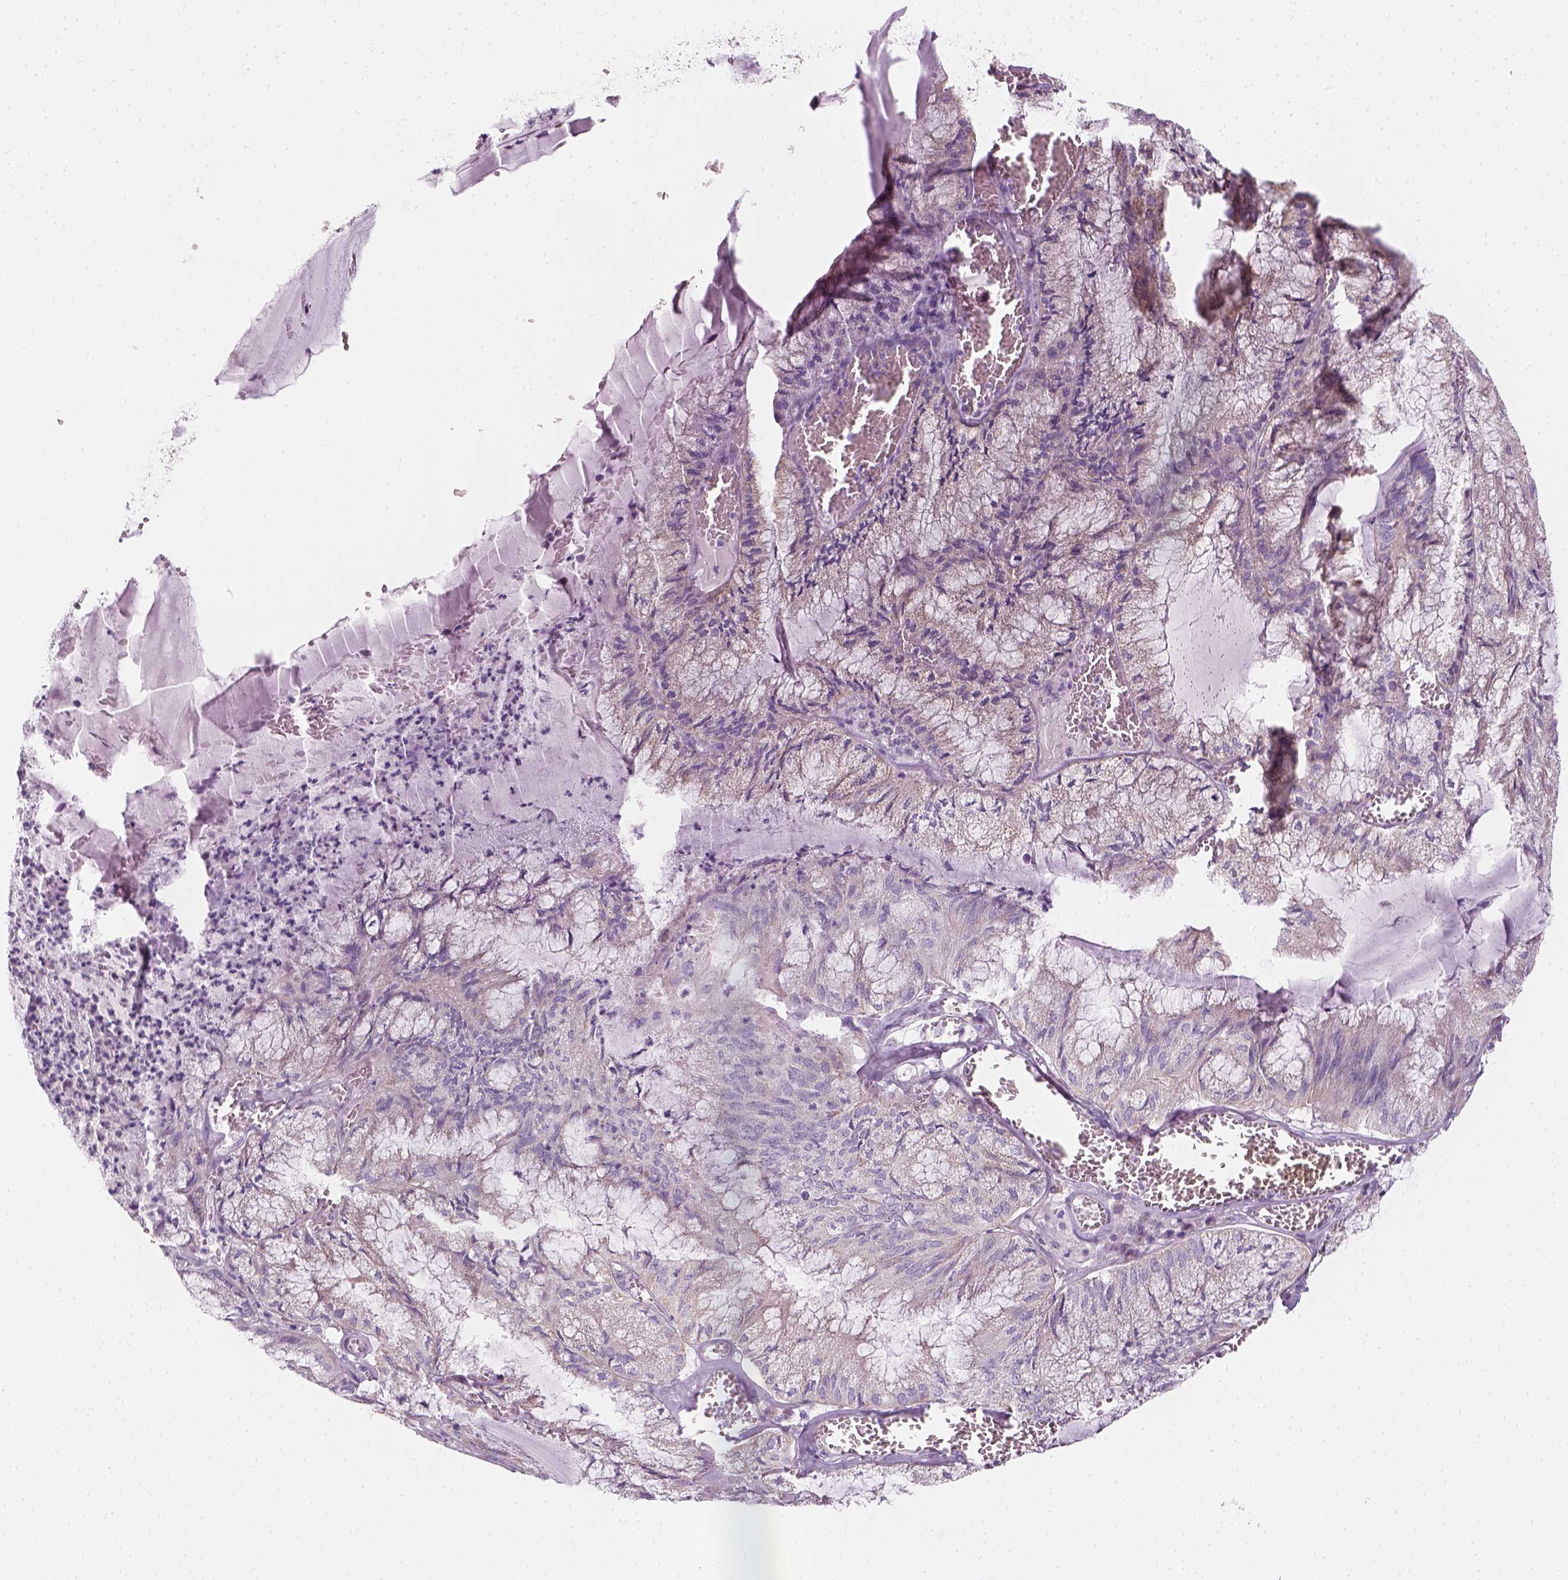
{"staining": {"intensity": "negative", "quantity": "none", "location": "none"}, "tissue": "endometrial cancer", "cell_type": "Tumor cells", "image_type": "cancer", "snomed": [{"axis": "morphology", "description": "Carcinoma, NOS"}, {"axis": "topography", "description": "Endometrium"}], "caption": "This is an immunohistochemistry (IHC) micrograph of human carcinoma (endometrial). There is no positivity in tumor cells.", "gene": "AWAT2", "patient": {"sex": "female", "age": 62}}